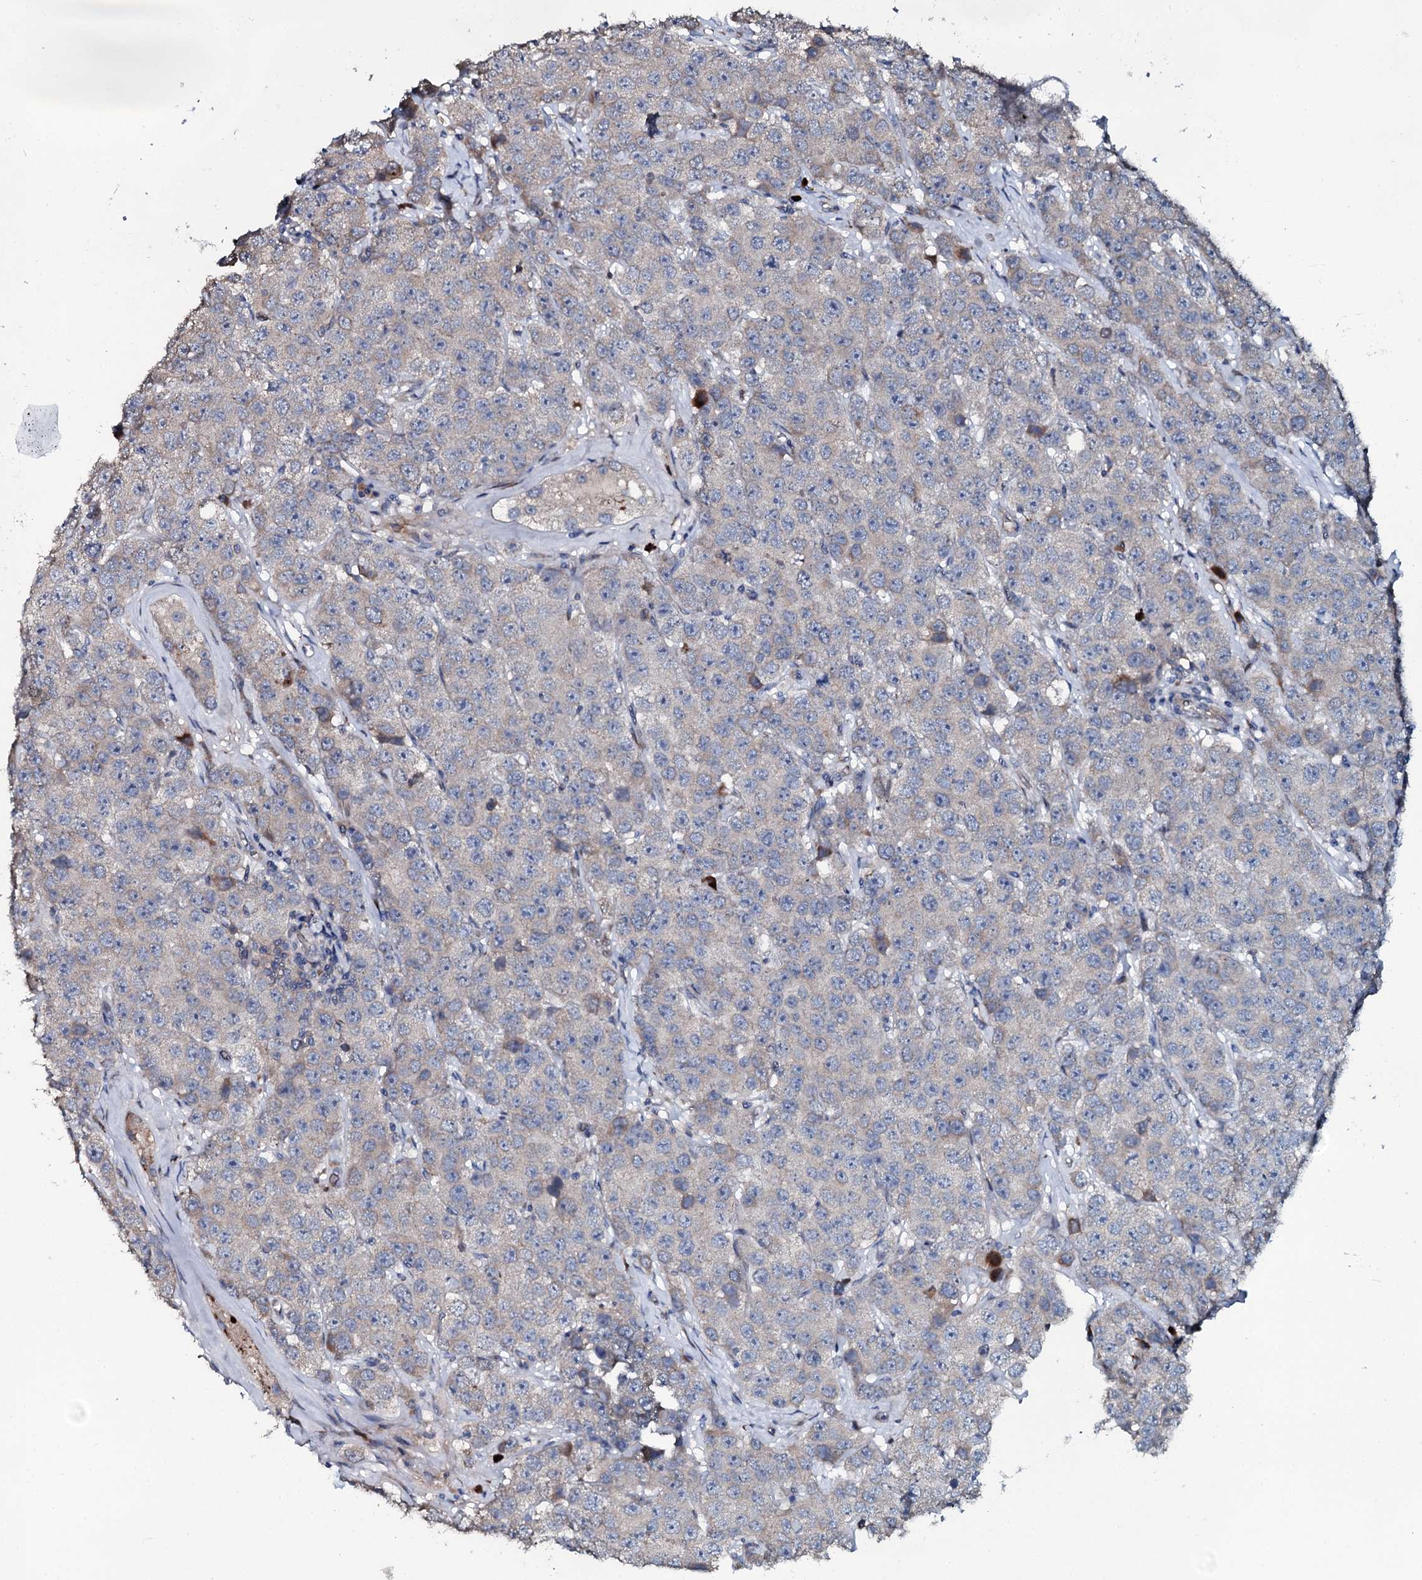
{"staining": {"intensity": "negative", "quantity": "none", "location": "none"}, "tissue": "testis cancer", "cell_type": "Tumor cells", "image_type": "cancer", "snomed": [{"axis": "morphology", "description": "Seminoma, NOS"}, {"axis": "topography", "description": "Testis"}], "caption": "High magnification brightfield microscopy of testis cancer stained with DAB (3,3'-diaminobenzidine) (brown) and counterstained with hematoxylin (blue): tumor cells show no significant expression. (Stains: DAB (3,3'-diaminobenzidine) immunohistochemistry with hematoxylin counter stain, Microscopy: brightfield microscopy at high magnification).", "gene": "IL12B", "patient": {"sex": "male", "age": 28}}